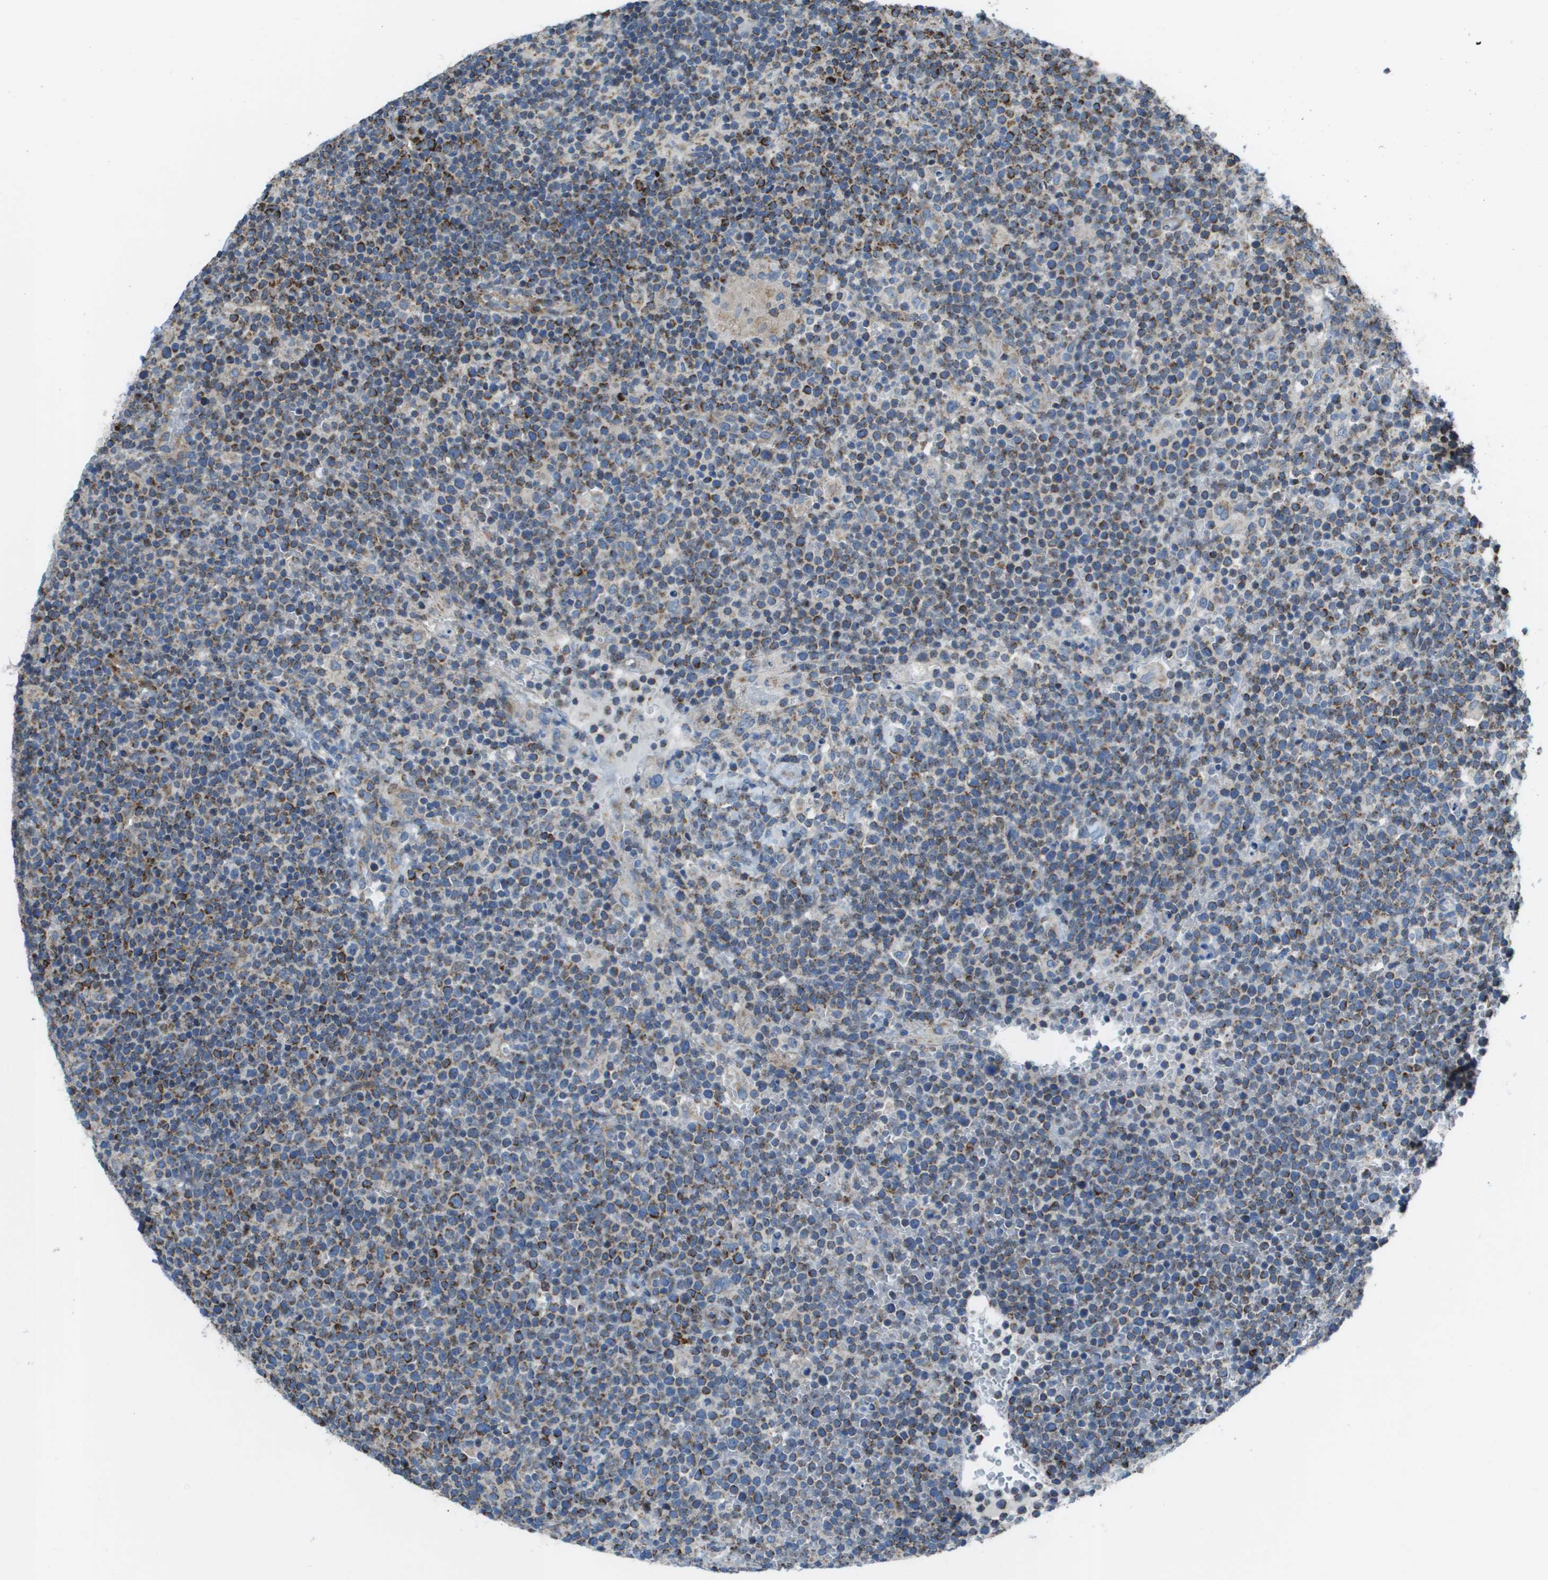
{"staining": {"intensity": "moderate", "quantity": "25%-75%", "location": "cytoplasmic/membranous"}, "tissue": "lymphoma", "cell_type": "Tumor cells", "image_type": "cancer", "snomed": [{"axis": "morphology", "description": "Malignant lymphoma, non-Hodgkin's type, High grade"}, {"axis": "topography", "description": "Lymph node"}], "caption": "Protein expression analysis of human malignant lymphoma, non-Hodgkin's type (high-grade) reveals moderate cytoplasmic/membranous staining in approximately 25%-75% of tumor cells. (DAB (3,3'-diaminobenzidine) IHC with brightfield microscopy, high magnification).", "gene": "MGAT3", "patient": {"sex": "male", "age": 61}}